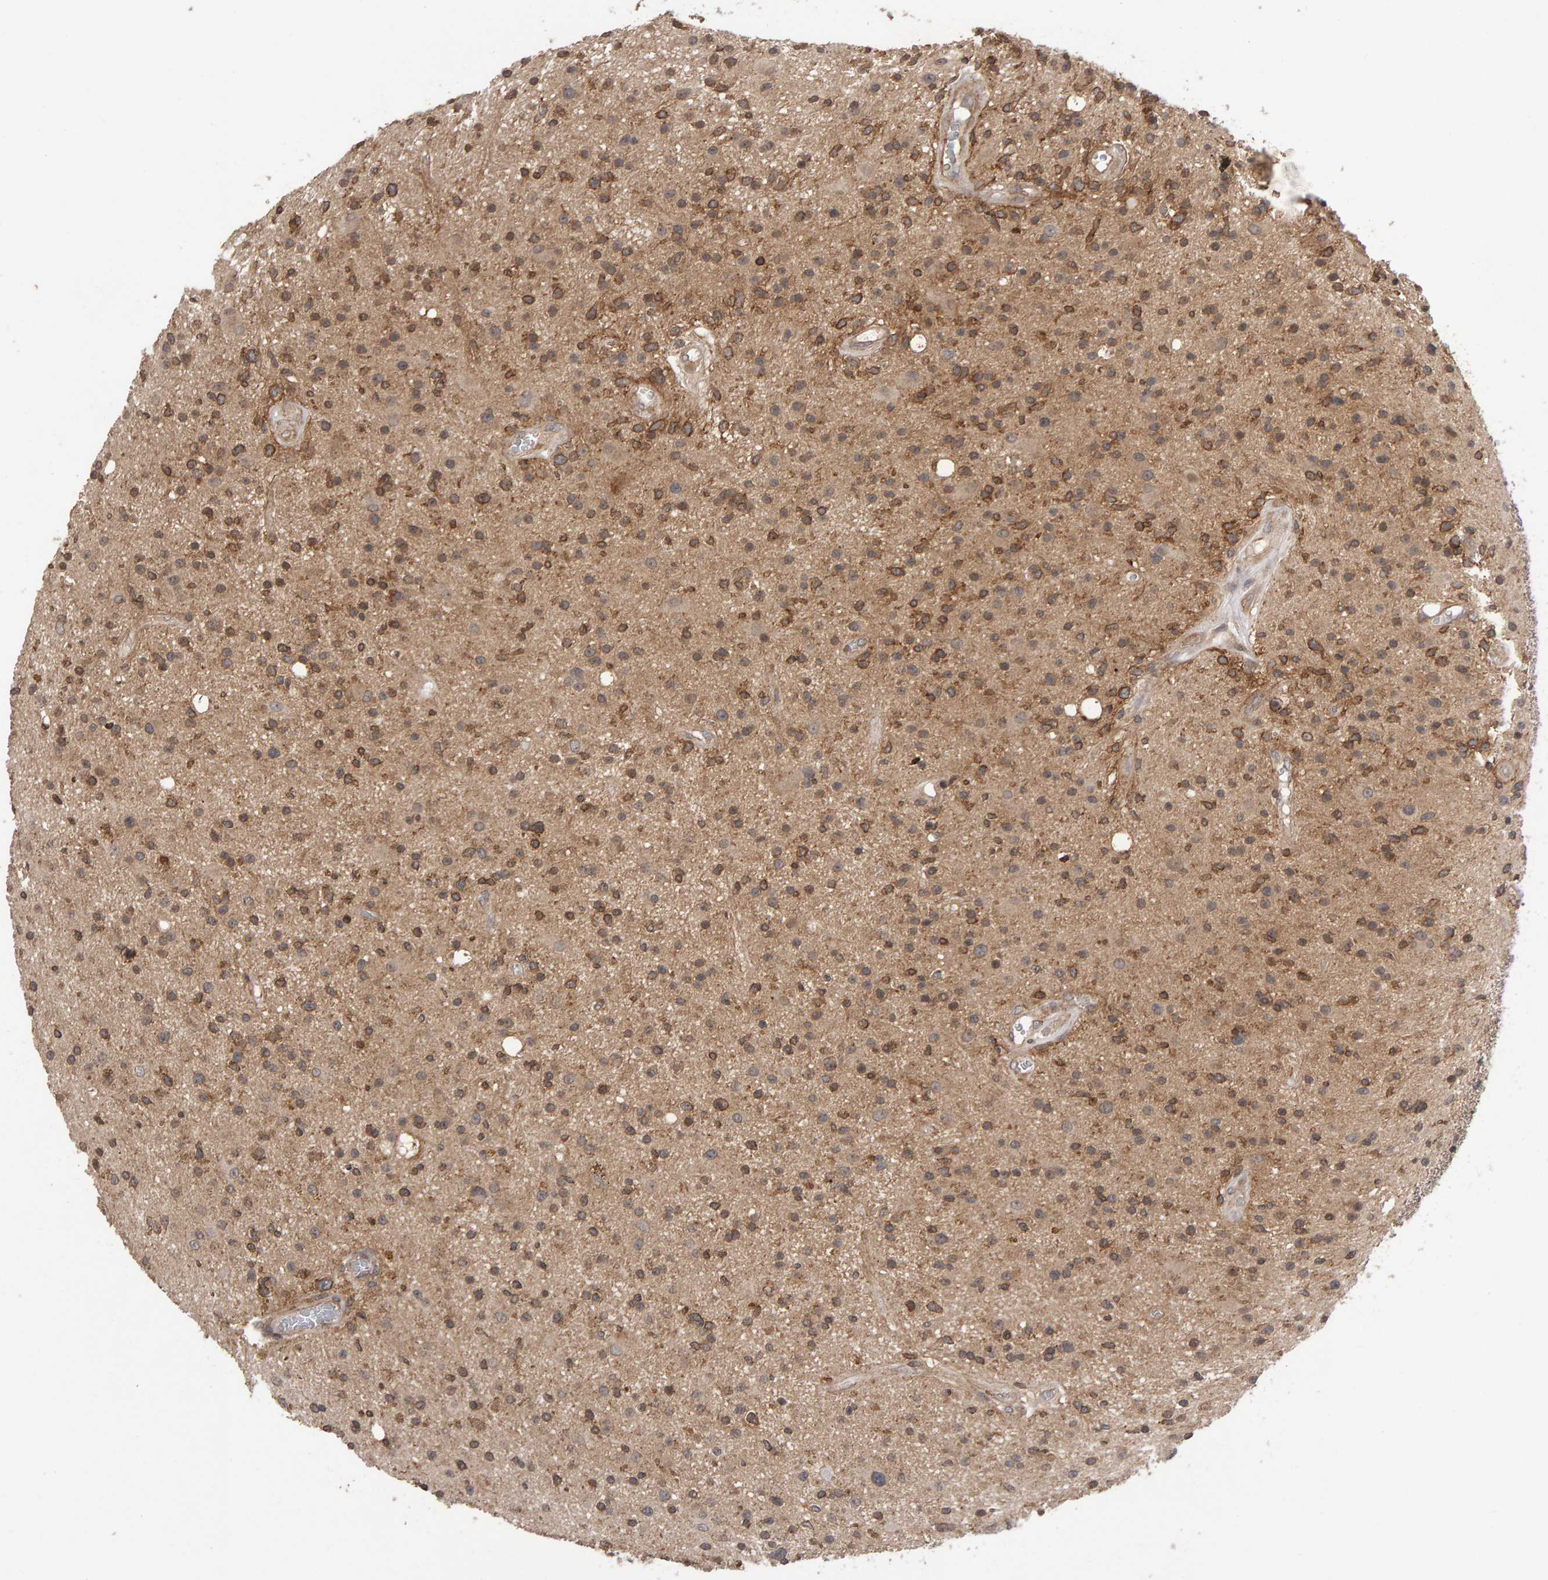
{"staining": {"intensity": "moderate", "quantity": ">75%", "location": "cytoplasmic/membranous"}, "tissue": "glioma", "cell_type": "Tumor cells", "image_type": "cancer", "snomed": [{"axis": "morphology", "description": "Glioma, malignant, High grade"}, {"axis": "topography", "description": "Brain"}], "caption": "Glioma stained with DAB immunohistochemistry reveals medium levels of moderate cytoplasmic/membranous positivity in approximately >75% of tumor cells.", "gene": "SCRIB", "patient": {"sex": "male", "age": 33}}